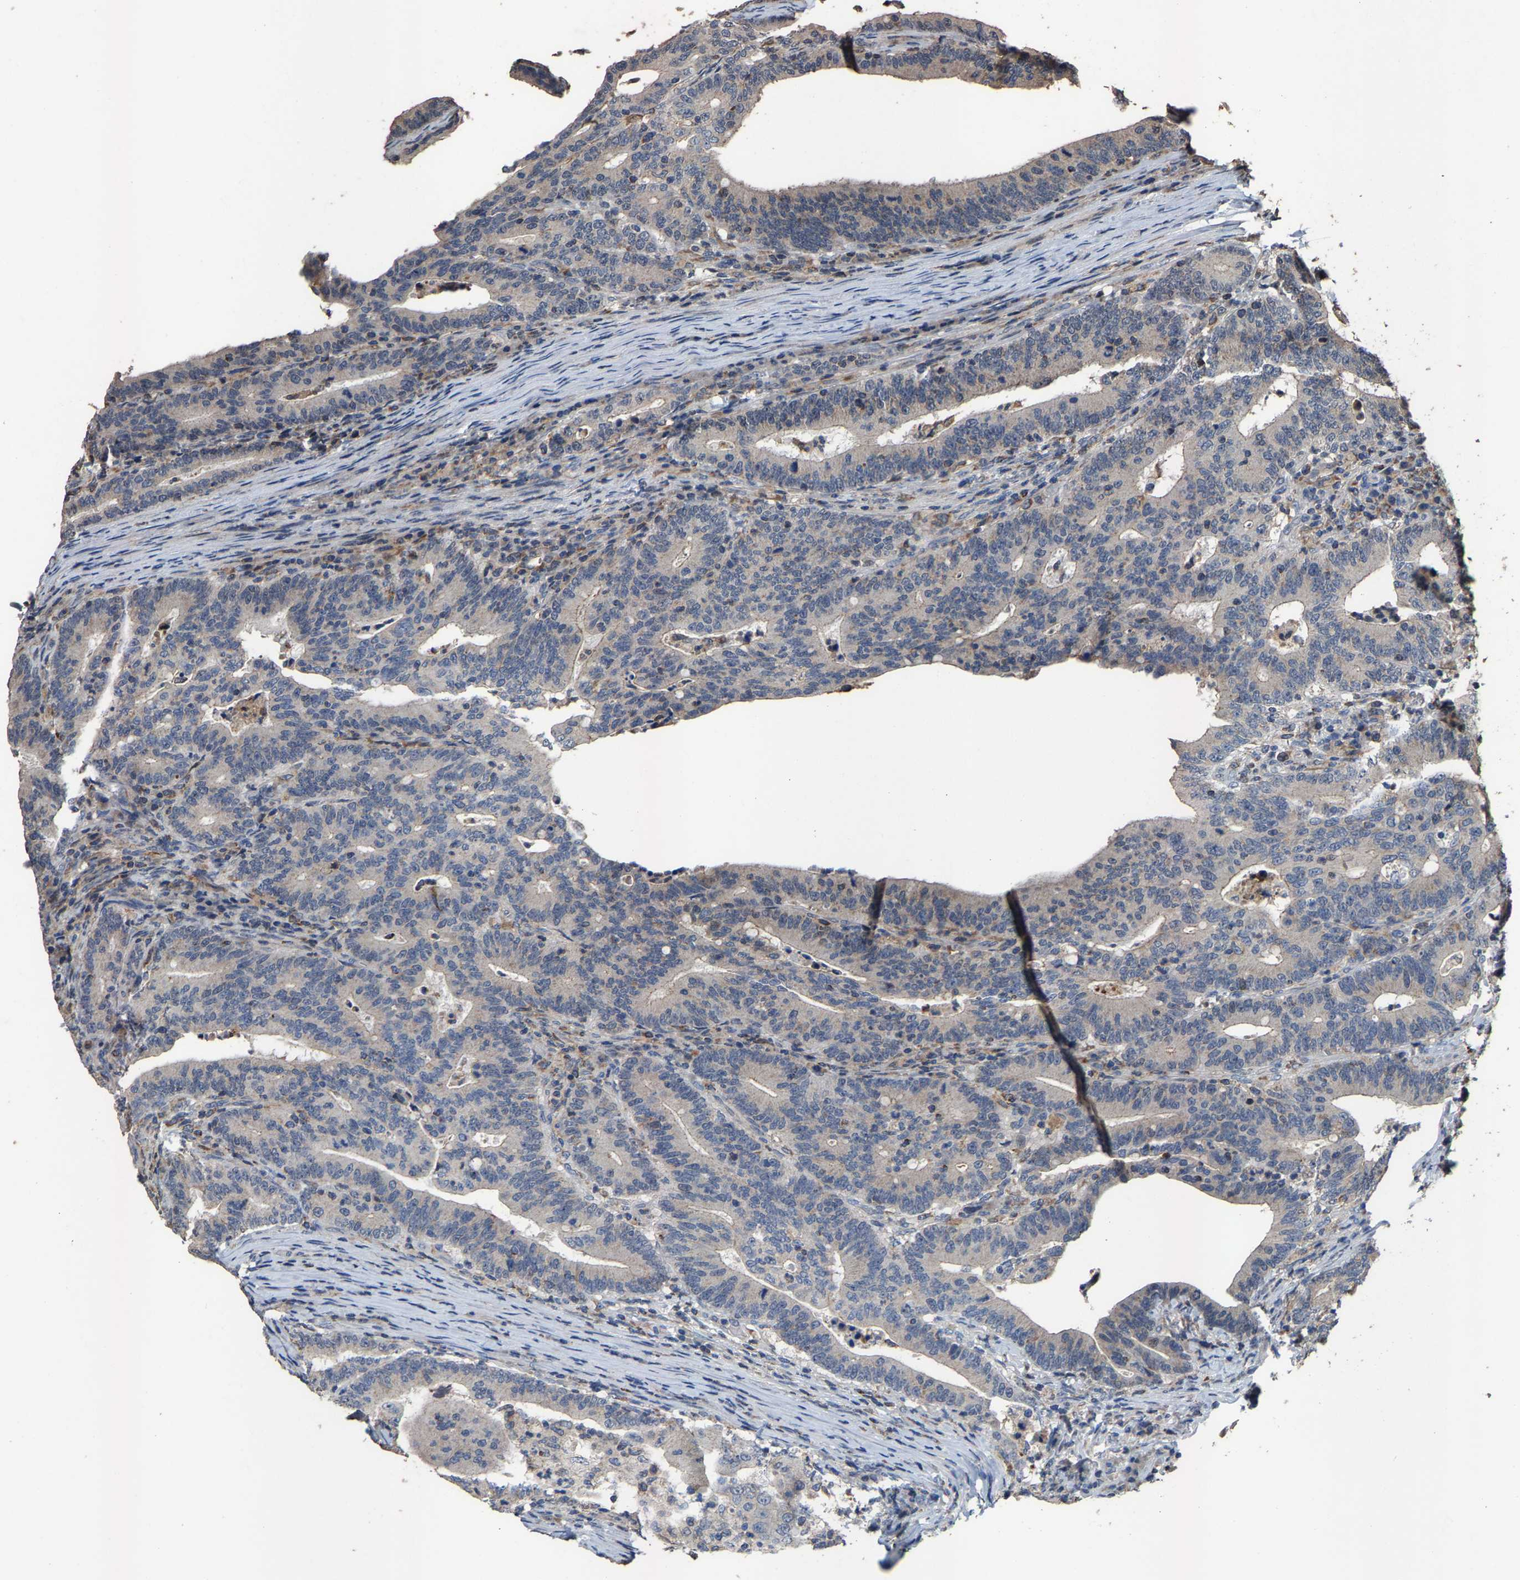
{"staining": {"intensity": "moderate", "quantity": "<25%", "location": "cytoplasmic/membranous"}, "tissue": "colorectal cancer", "cell_type": "Tumor cells", "image_type": "cancer", "snomed": [{"axis": "morphology", "description": "Adenocarcinoma, NOS"}, {"axis": "topography", "description": "Colon"}], "caption": "About <25% of tumor cells in human colorectal cancer (adenocarcinoma) reveal moderate cytoplasmic/membranous protein positivity as visualized by brown immunohistochemical staining.", "gene": "TDRKH", "patient": {"sex": "female", "age": 66}}